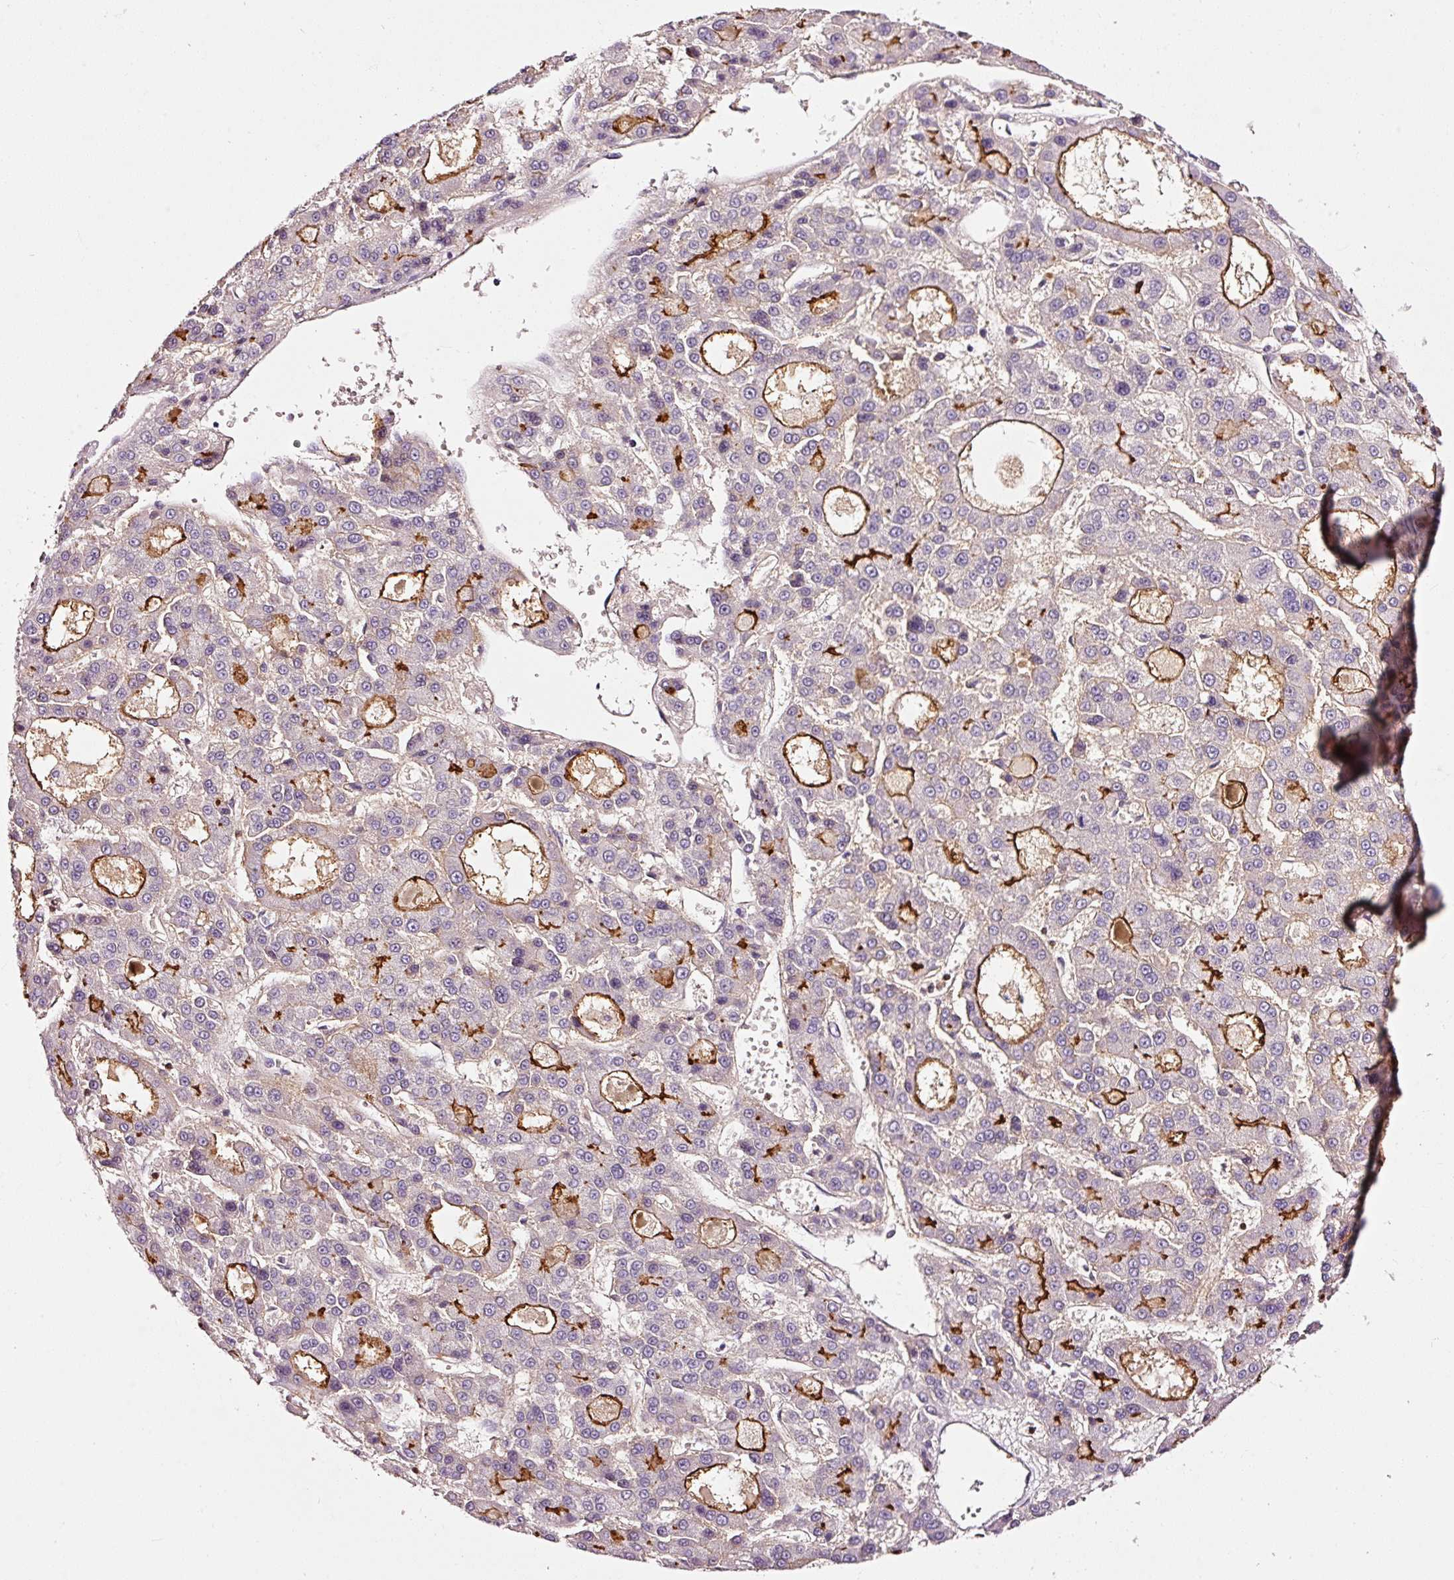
{"staining": {"intensity": "moderate", "quantity": "<25%", "location": "cytoplasmic/membranous"}, "tissue": "liver cancer", "cell_type": "Tumor cells", "image_type": "cancer", "snomed": [{"axis": "morphology", "description": "Carcinoma, Hepatocellular, NOS"}, {"axis": "topography", "description": "Liver"}], "caption": "The micrograph exhibits staining of liver cancer, revealing moderate cytoplasmic/membranous protein positivity (brown color) within tumor cells.", "gene": "ABCB4", "patient": {"sex": "male", "age": 70}}